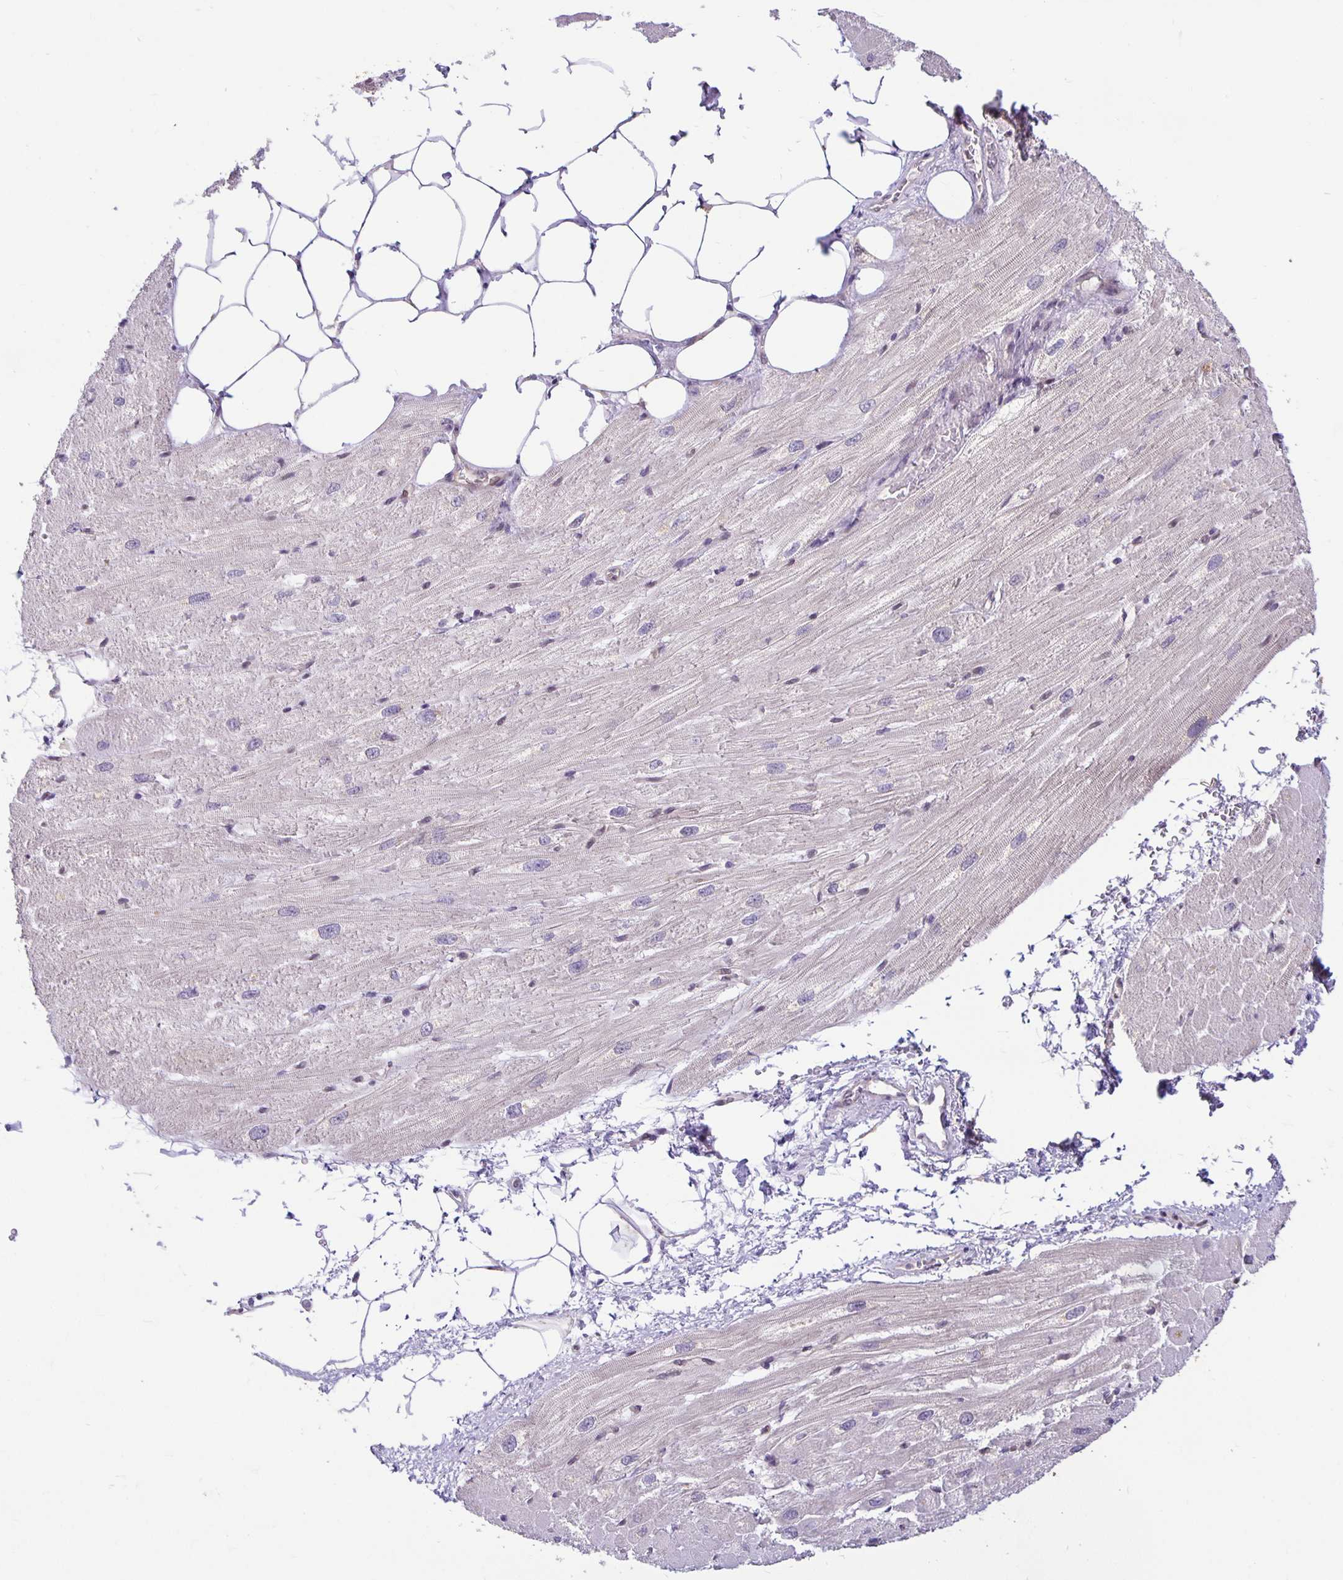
{"staining": {"intensity": "moderate", "quantity": "25%-75%", "location": "cytoplasmic/membranous"}, "tissue": "heart muscle", "cell_type": "Cardiomyocytes", "image_type": "normal", "snomed": [{"axis": "morphology", "description": "Normal tissue, NOS"}, {"axis": "topography", "description": "Heart"}], "caption": "Immunohistochemistry (IHC) image of benign heart muscle: heart muscle stained using immunohistochemistry displays medium levels of moderate protein expression localized specifically in the cytoplasmic/membranous of cardiomyocytes, appearing as a cytoplasmic/membranous brown color.", "gene": "TAX1BP3", "patient": {"sex": "male", "age": 62}}